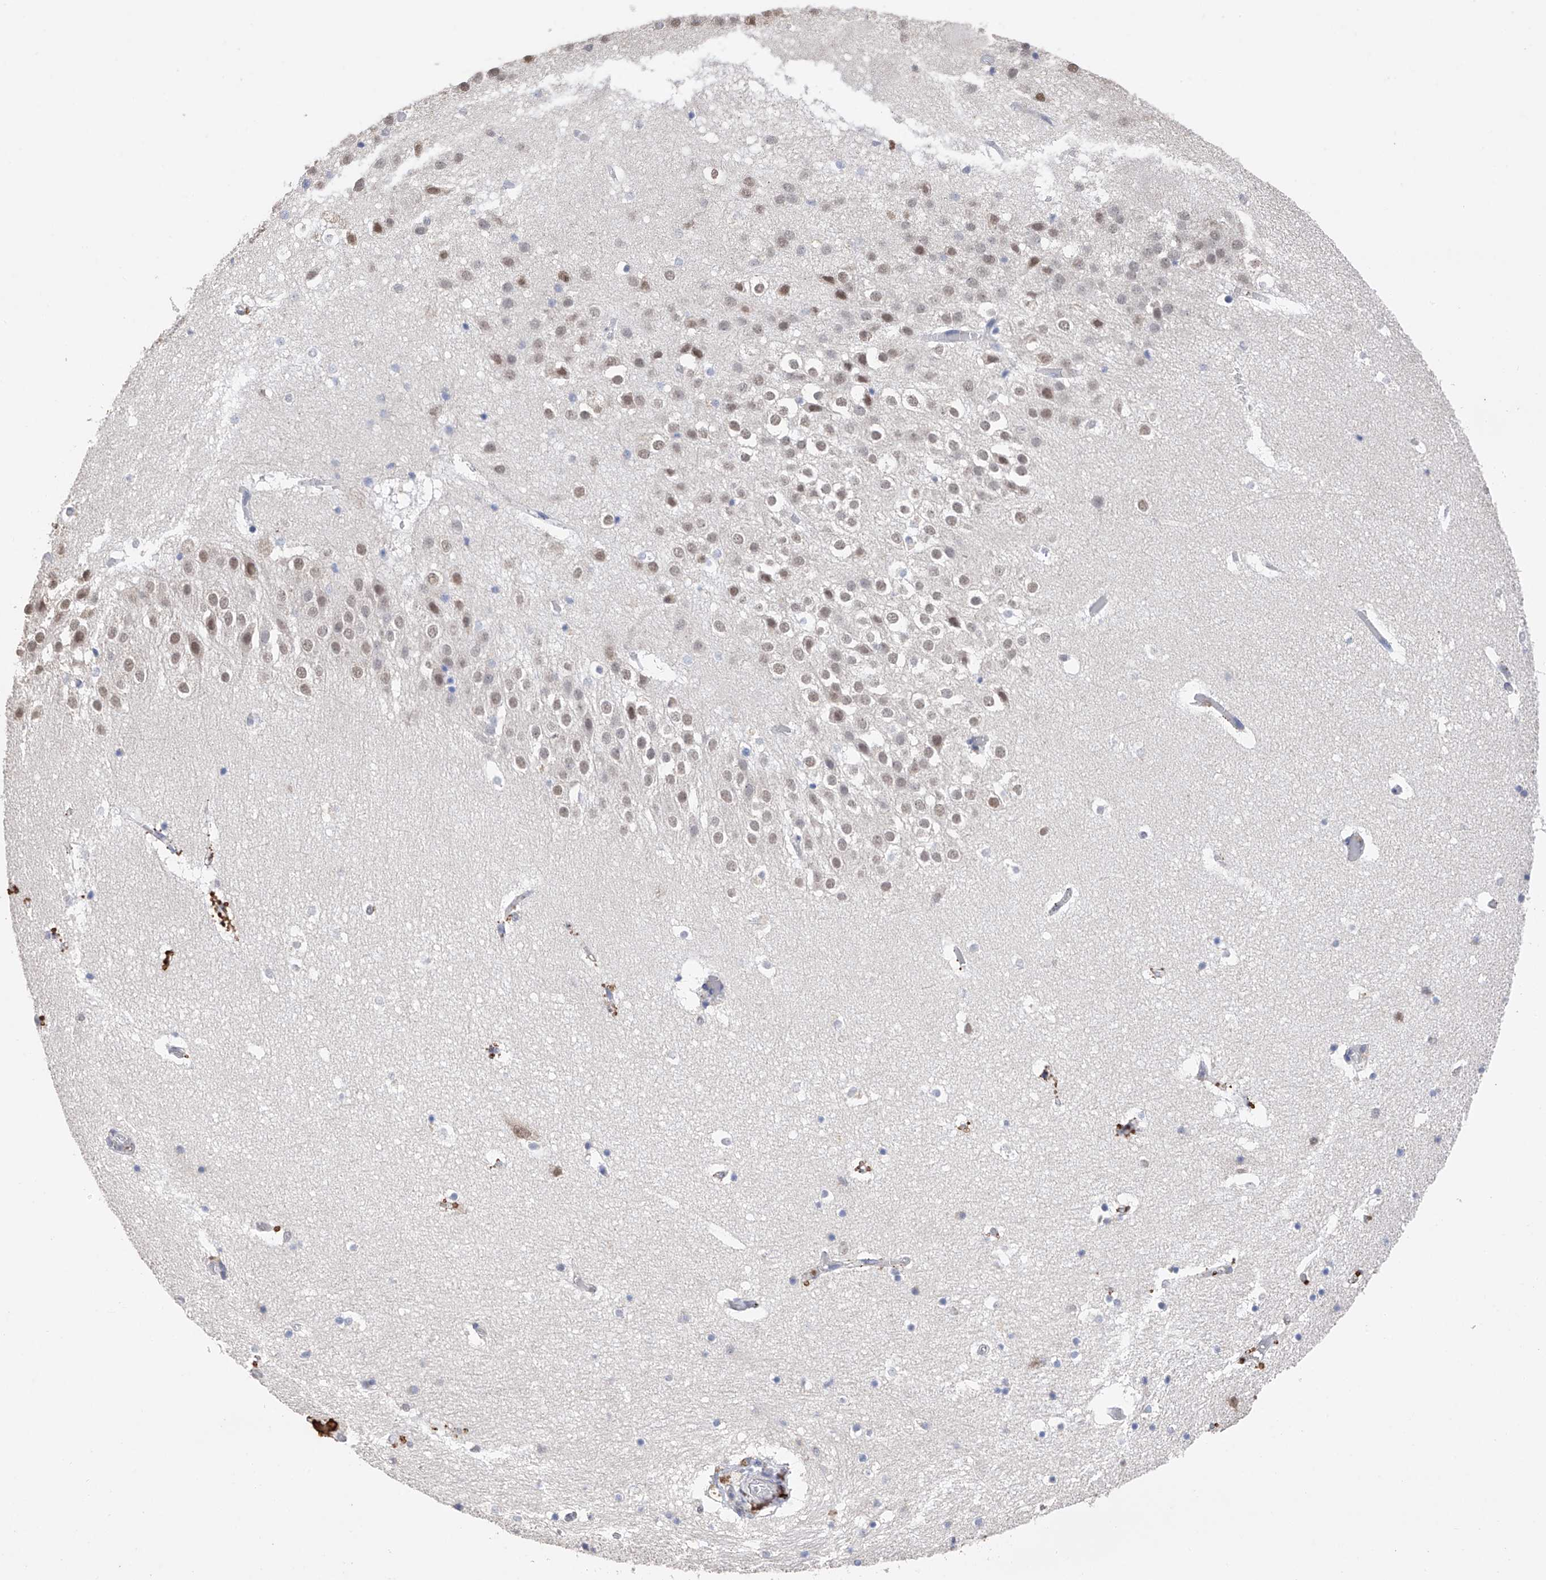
{"staining": {"intensity": "negative", "quantity": "none", "location": "none"}, "tissue": "hippocampus", "cell_type": "Glial cells", "image_type": "normal", "snomed": [{"axis": "morphology", "description": "Normal tissue, NOS"}, {"axis": "topography", "description": "Hippocampus"}], "caption": "The micrograph exhibits no significant expression in glial cells of hippocampus. Nuclei are stained in blue.", "gene": "DMAP1", "patient": {"sex": "female", "age": 52}}